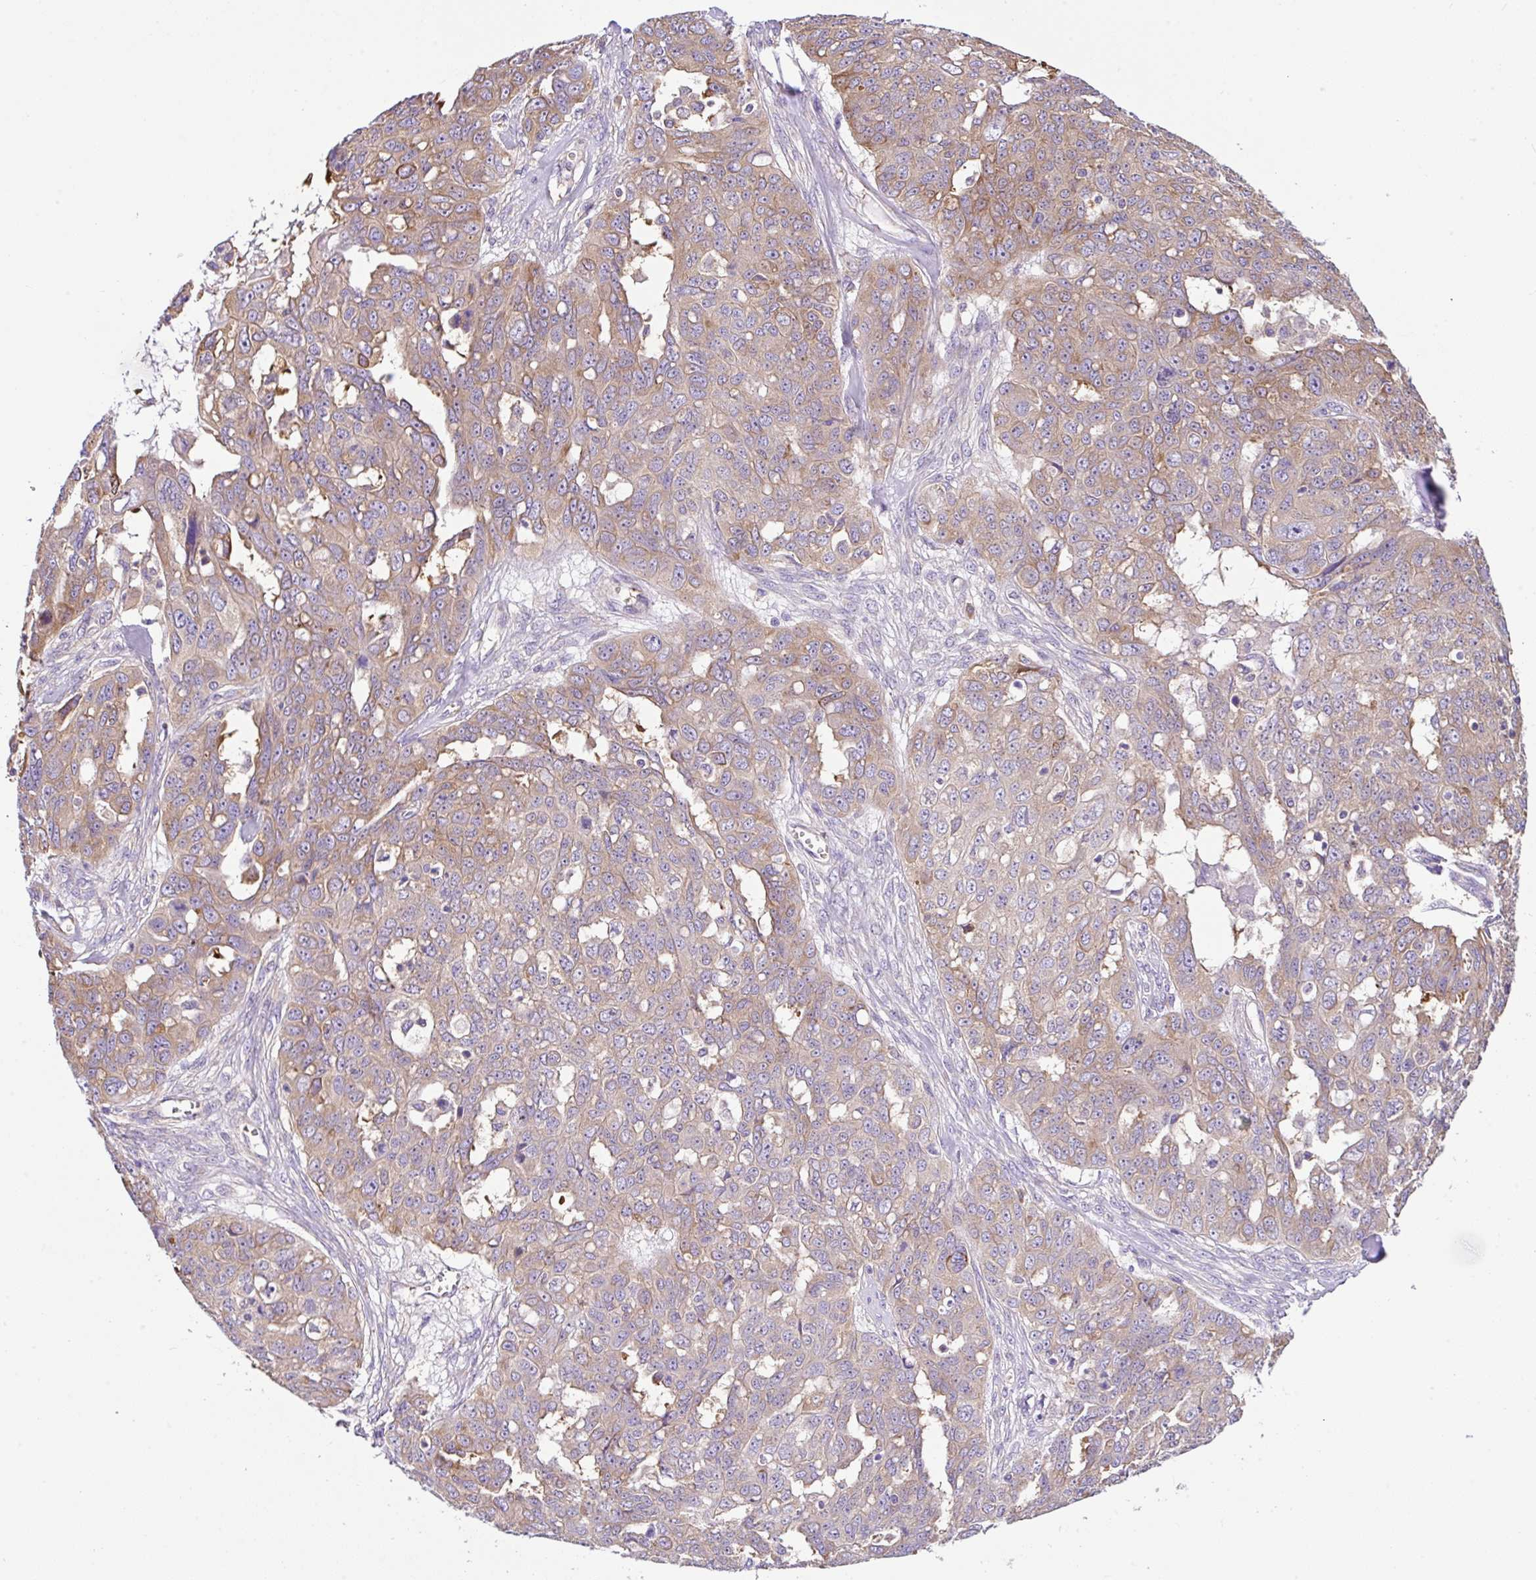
{"staining": {"intensity": "moderate", "quantity": "25%-75%", "location": "cytoplasmic/membranous"}, "tissue": "ovarian cancer", "cell_type": "Tumor cells", "image_type": "cancer", "snomed": [{"axis": "morphology", "description": "Carcinoma, endometroid"}, {"axis": "topography", "description": "Ovary"}], "caption": "The immunohistochemical stain highlights moderate cytoplasmic/membranous expression in tumor cells of ovarian cancer tissue.", "gene": "GFPT2", "patient": {"sex": "female", "age": 70}}